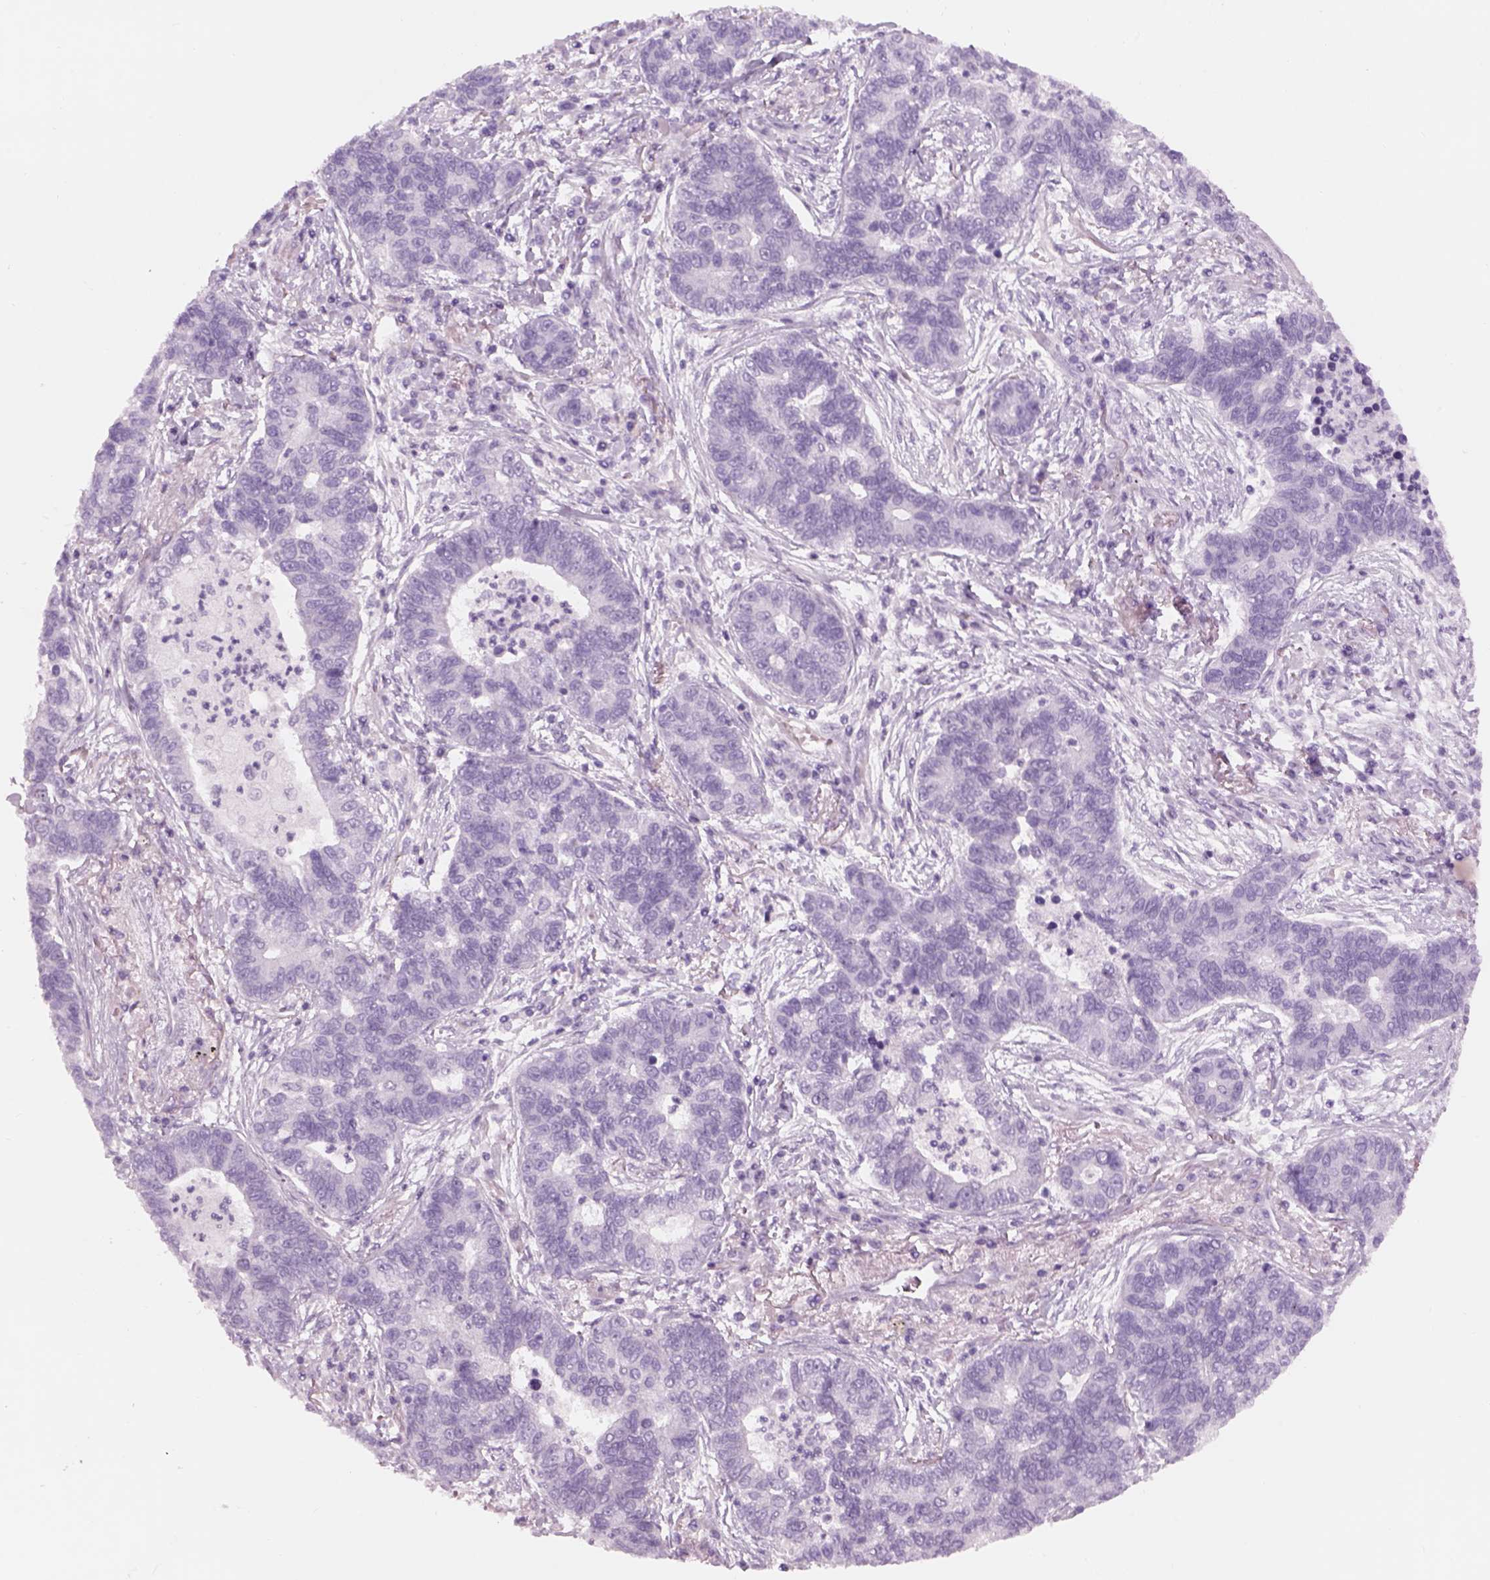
{"staining": {"intensity": "negative", "quantity": "none", "location": "none"}, "tissue": "lung cancer", "cell_type": "Tumor cells", "image_type": "cancer", "snomed": [{"axis": "morphology", "description": "Adenocarcinoma, NOS"}, {"axis": "topography", "description": "Lung"}], "caption": "The image reveals no significant positivity in tumor cells of lung cancer (adenocarcinoma).", "gene": "GAS2L2", "patient": {"sex": "female", "age": 57}}